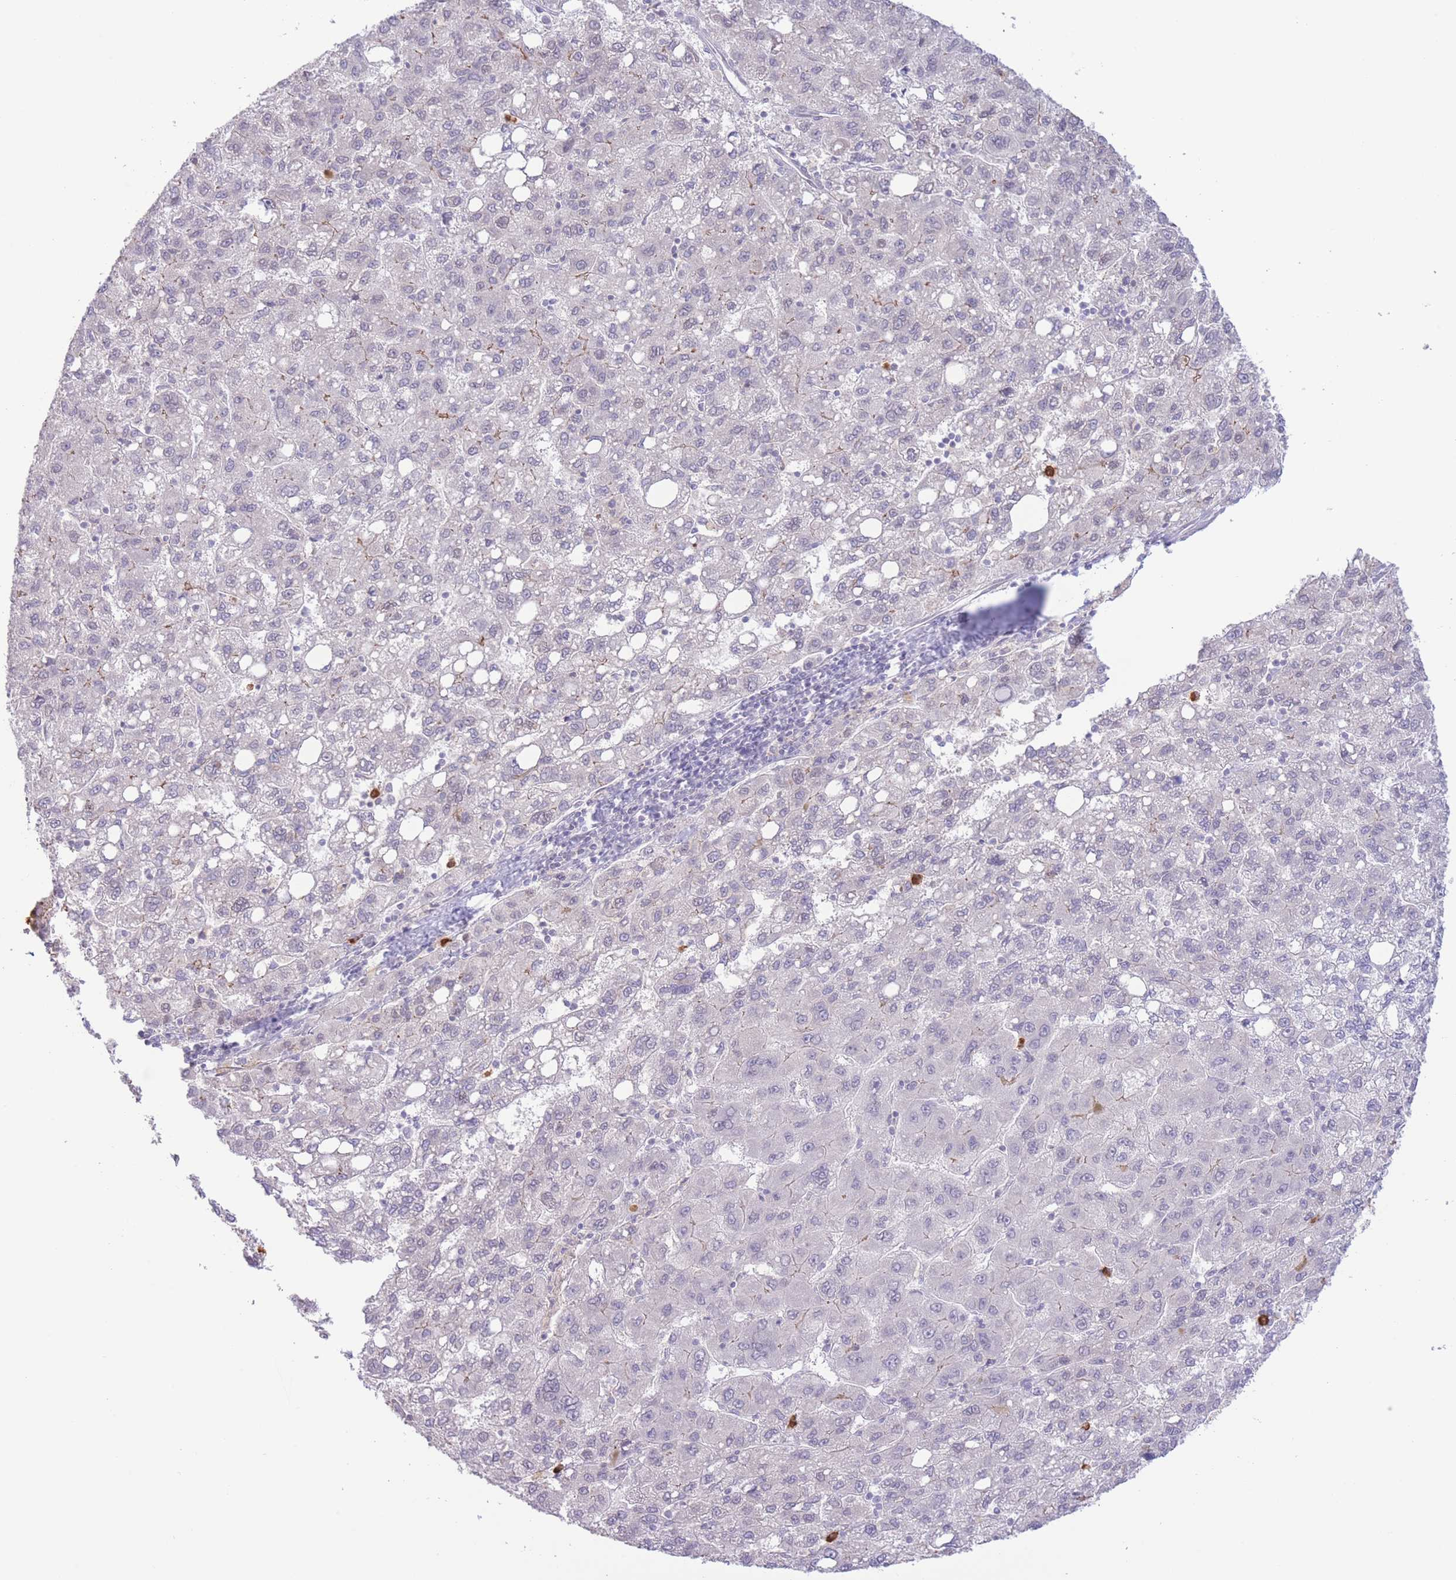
{"staining": {"intensity": "weak", "quantity": "<25%", "location": "cytoplasmic/membranous"}, "tissue": "liver cancer", "cell_type": "Tumor cells", "image_type": "cancer", "snomed": [{"axis": "morphology", "description": "Carcinoma, Hepatocellular, NOS"}, {"axis": "topography", "description": "Liver"}], "caption": "IHC photomicrograph of neoplastic tissue: hepatocellular carcinoma (liver) stained with DAB (3,3'-diaminobenzidine) shows no significant protein expression in tumor cells.", "gene": "LCLAT1", "patient": {"sex": "female", "age": 82}}